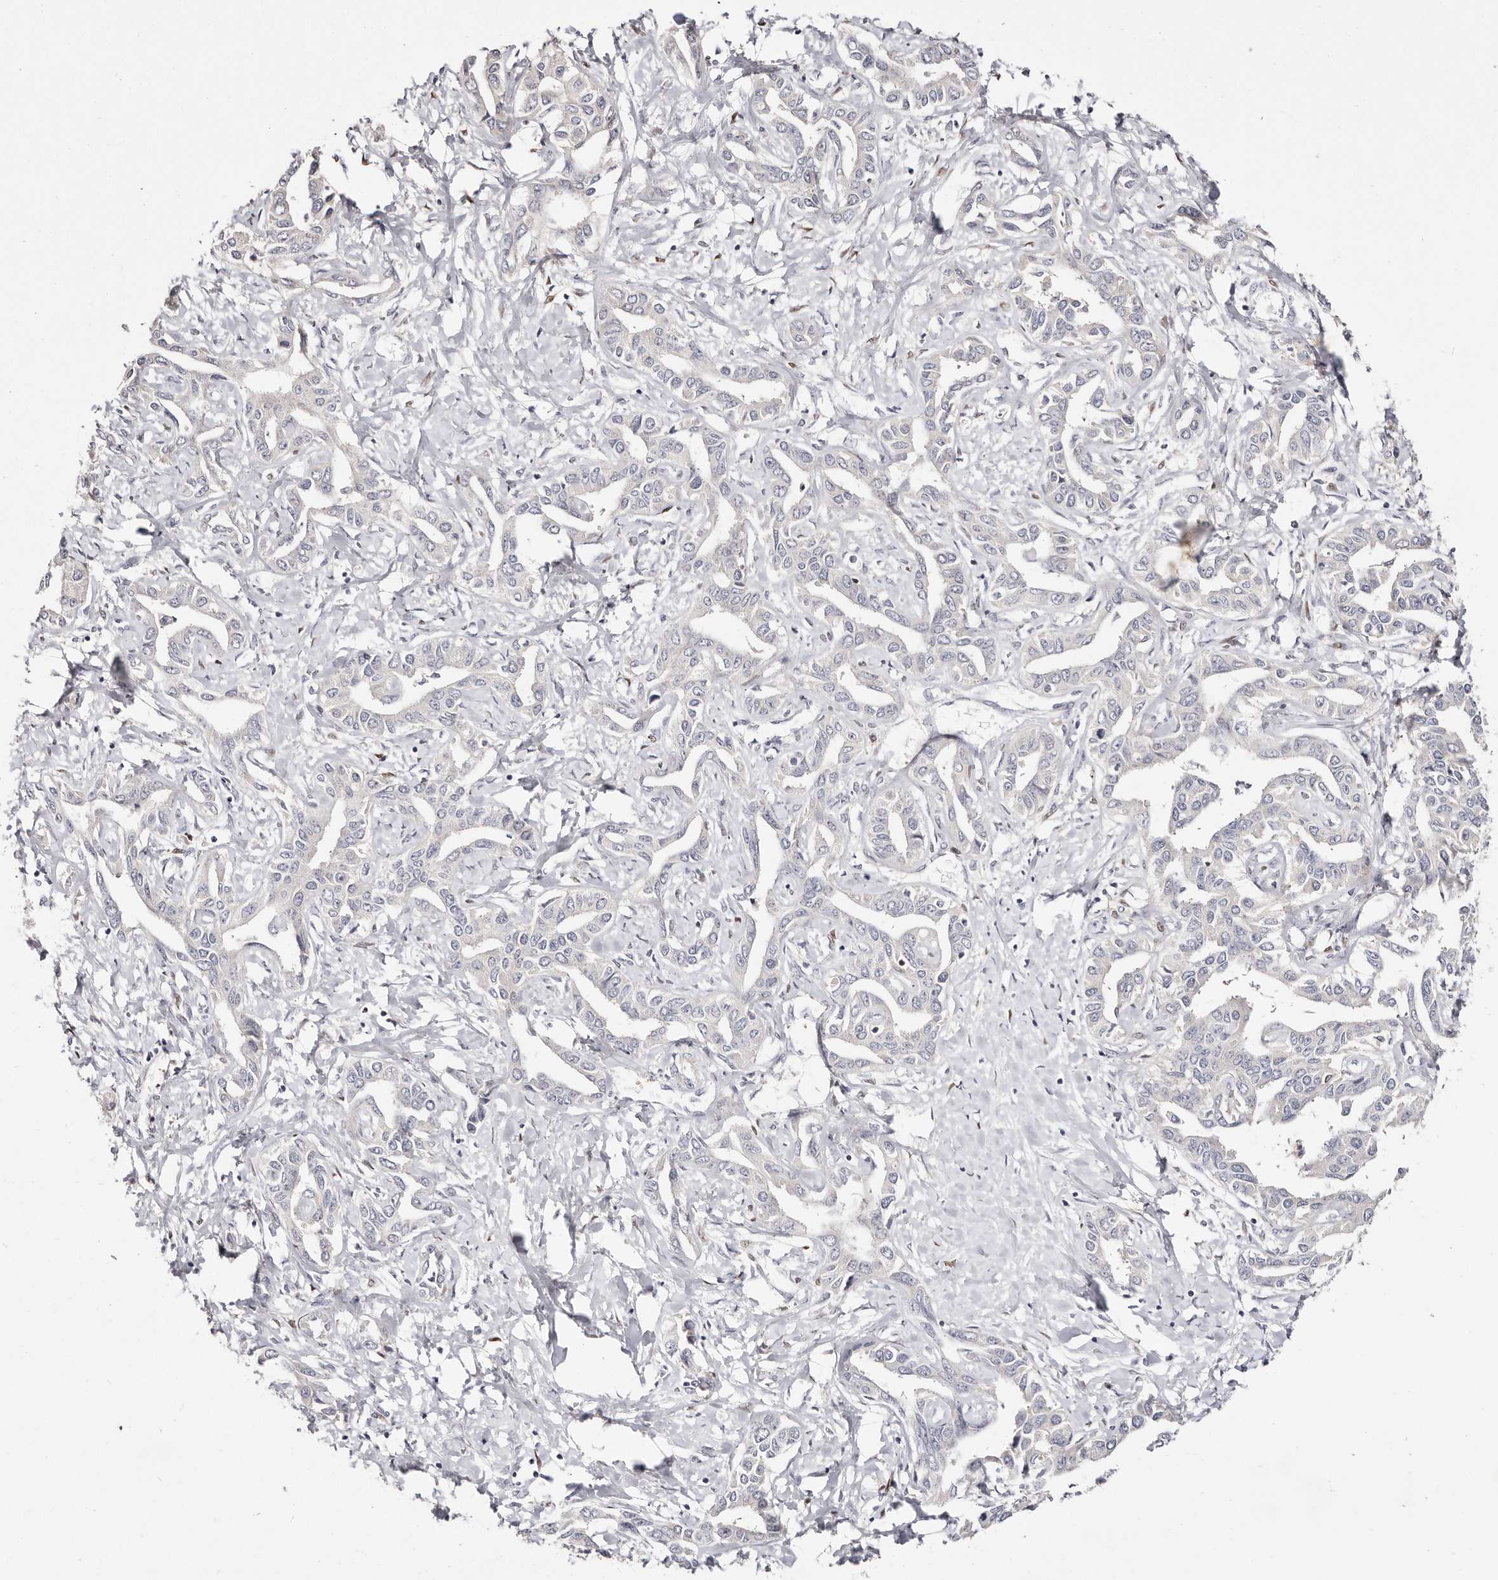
{"staining": {"intensity": "negative", "quantity": "none", "location": "none"}, "tissue": "liver cancer", "cell_type": "Tumor cells", "image_type": "cancer", "snomed": [{"axis": "morphology", "description": "Cholangiocarcinoma"}, {"axis": "topography", "description": "Liver"}], "caption": "The micrograph reveals no staining of tumor cells in liver cancer (cholangiocarcinoma). The staining was performed using DAB to visualize the protein expression in brown, while the nuclei were stained in blue with hematoxylin (Magnification: 20x).", "gene": "IQGAP3", "patient": {"sex": "male", "age": 59}}